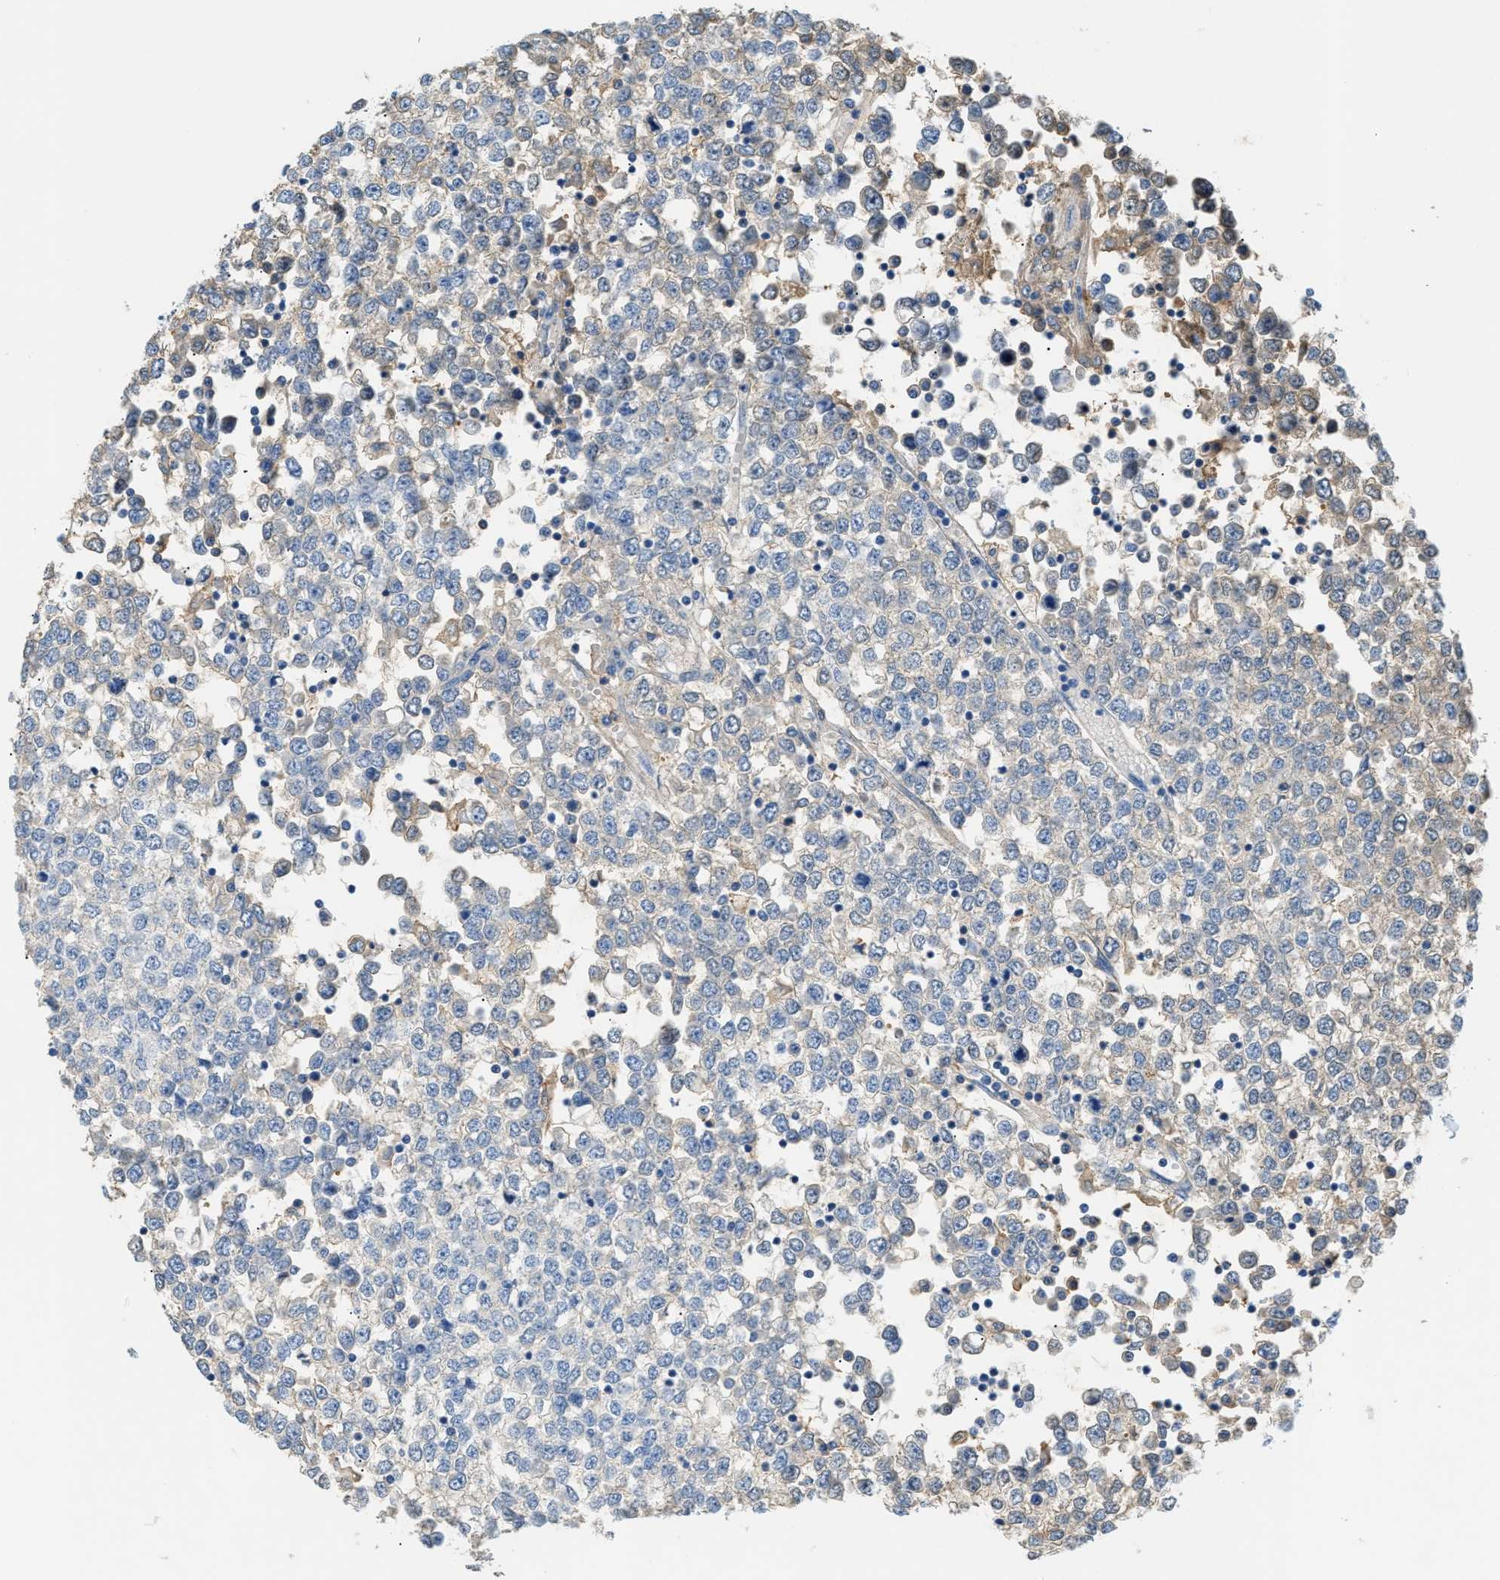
{"staining": {"intensity": "negative", "quantity": "none", "location": "none"}, "tissue": "testis cancer", "cell_type": "Tumor cells", "image_type": "cancer", "snomed": [{"axis": "morphology", "description": "Seminoma, NOS"}, {"axis": "topography", "description": "Testis"}], "caption": "There is no significant expression in tumor cells of testis cancer (seminoma).", "gene": "CFI", "patient": {"sex": "male", "age": 65}}